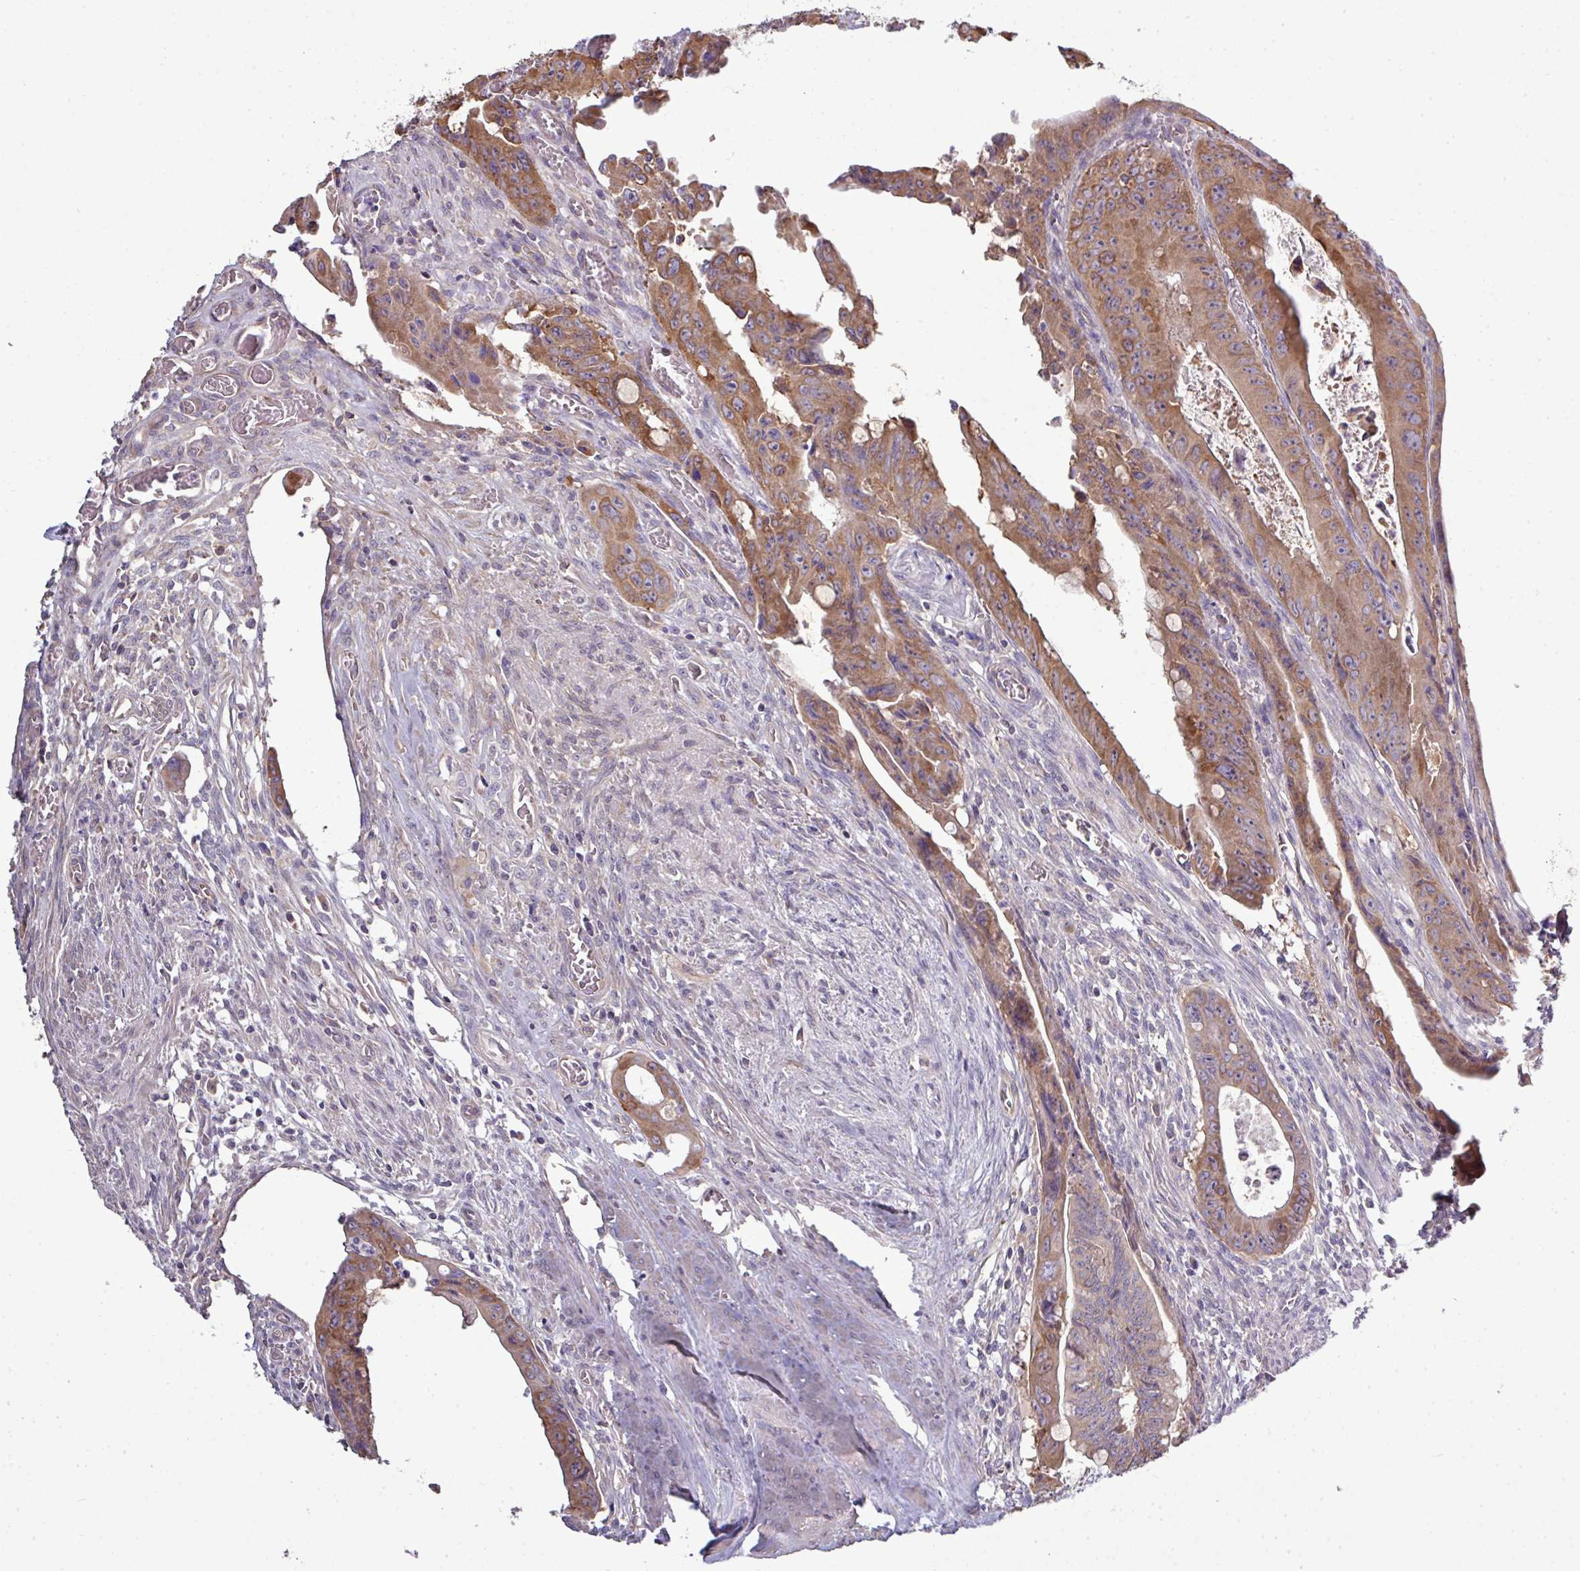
{"staining": {"intensity": "moderate", "quantity": ">75%", "location": "cytoplasmic/membranous"}, "tissue": "colorectal cancer", "cell_type": "Tumor cells", "image_type": "cancer", "snomed": [{"axis": "morphology", "description": "Adenocarcinoma, NOS"}, {"axis": "topography", "description": "Rectum"}], "caption": "DAB (3,3'-diaminobenzidine) immunohistochemical staining of colorectal cancer (adenocarcinoma) shows moderate cytoplasmic/membranous protein staining in about >75% of tumor cells.", "gene": "AGAP5", "patient": {"sex": "male", "age": 78}}